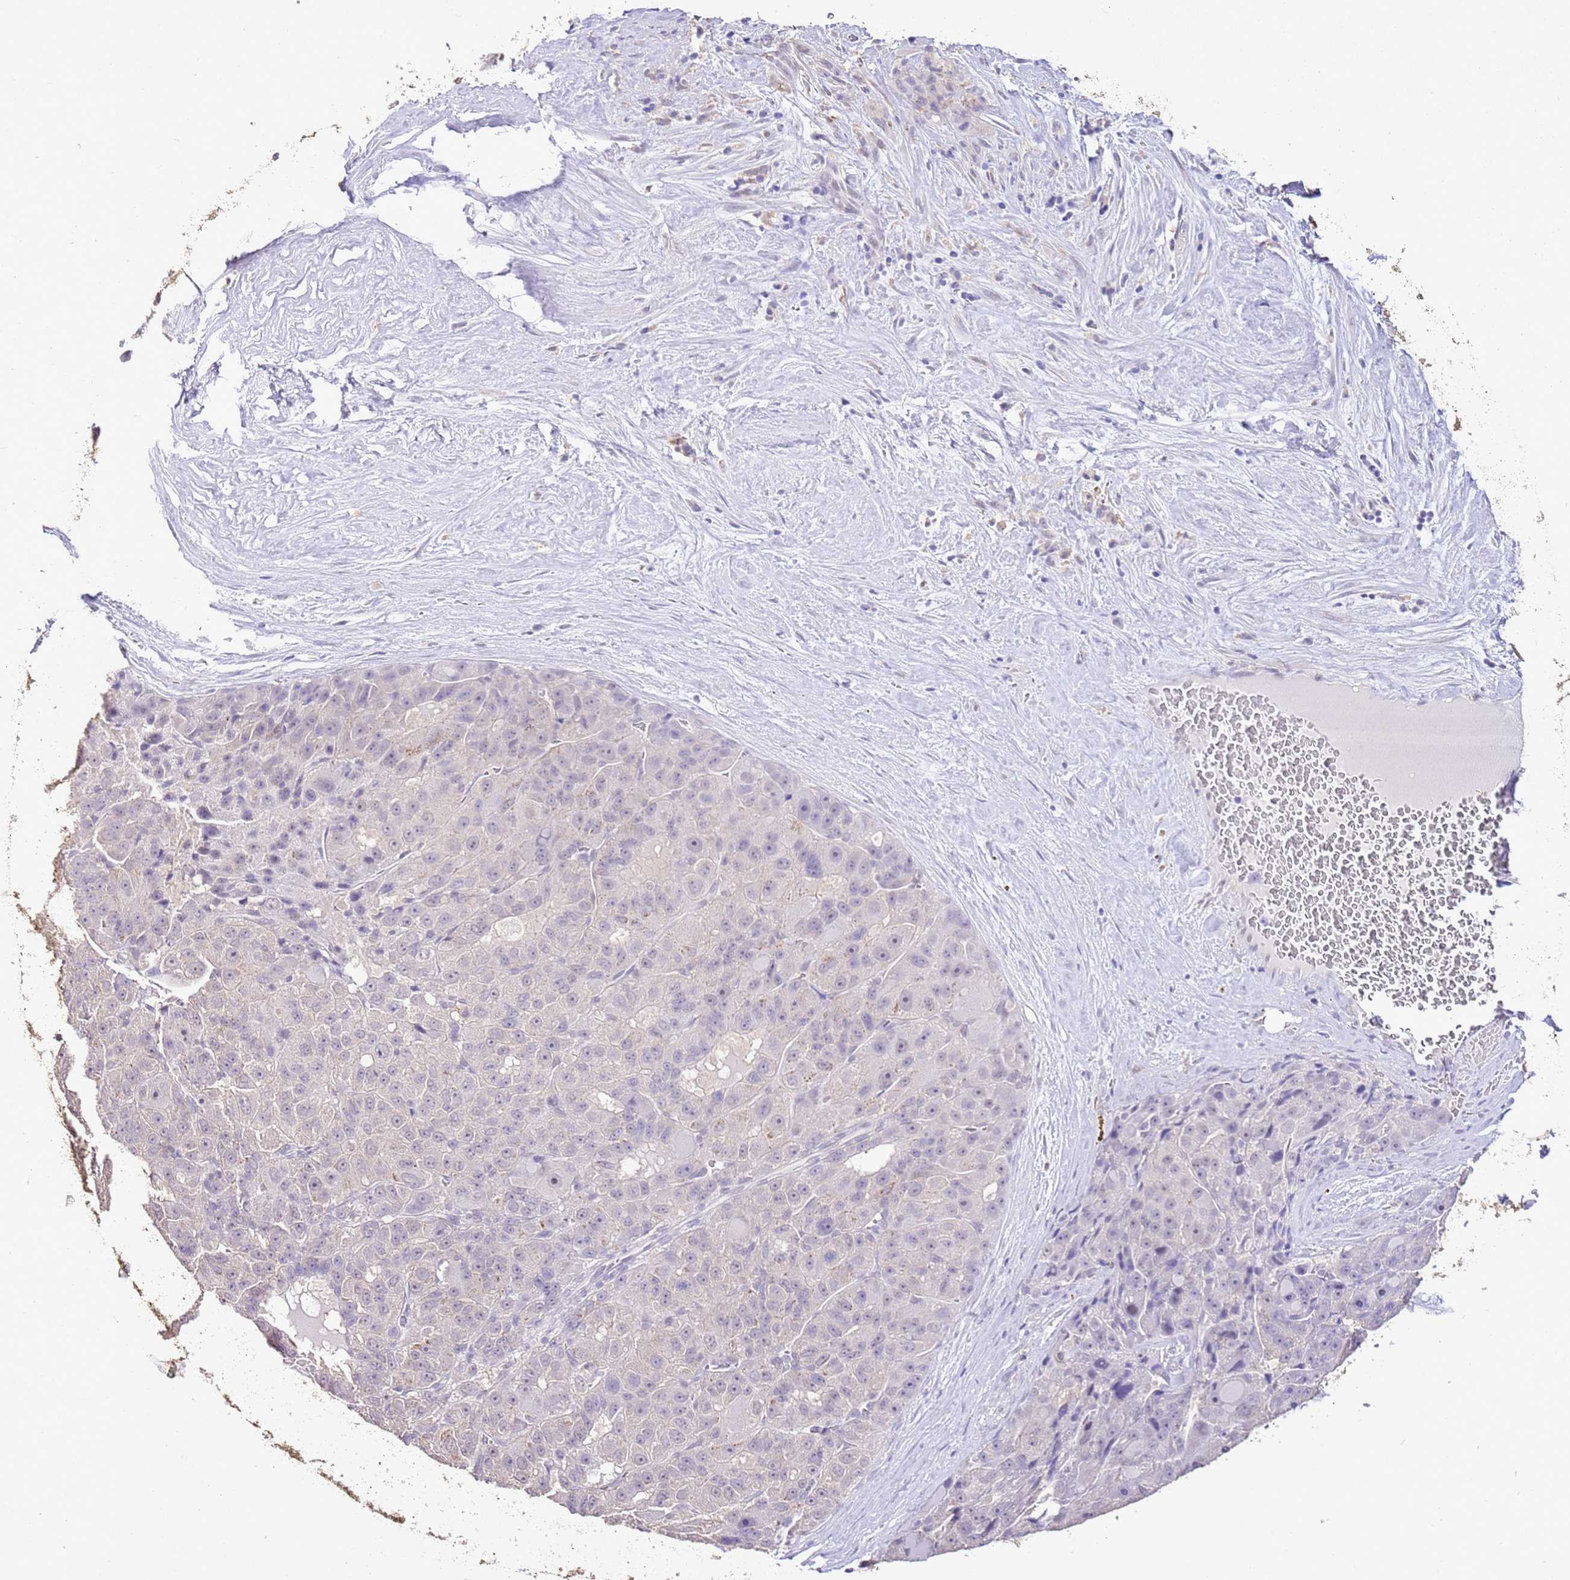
{"staining": {"intensity": "negative", "quantity": "none", "location": "none"}, "tissue": "liver cancer", "cell_type": "Tumor cells", "image_type": "cancer", "snomed": [{"axis": "morphology", "description": "Carcinoma, Hepatocellular, NOS"}, {"axis": "topography", "description": "Liver"}], "caption": "Tumor cells show no significant protein expression in liver hepatocellular carcinoma. (Immunohistochemistry (ihc), brightfield microscopy, high magnification).", "gene": "IZUMO4", "patient": {"sex": "male", "age": 76}}